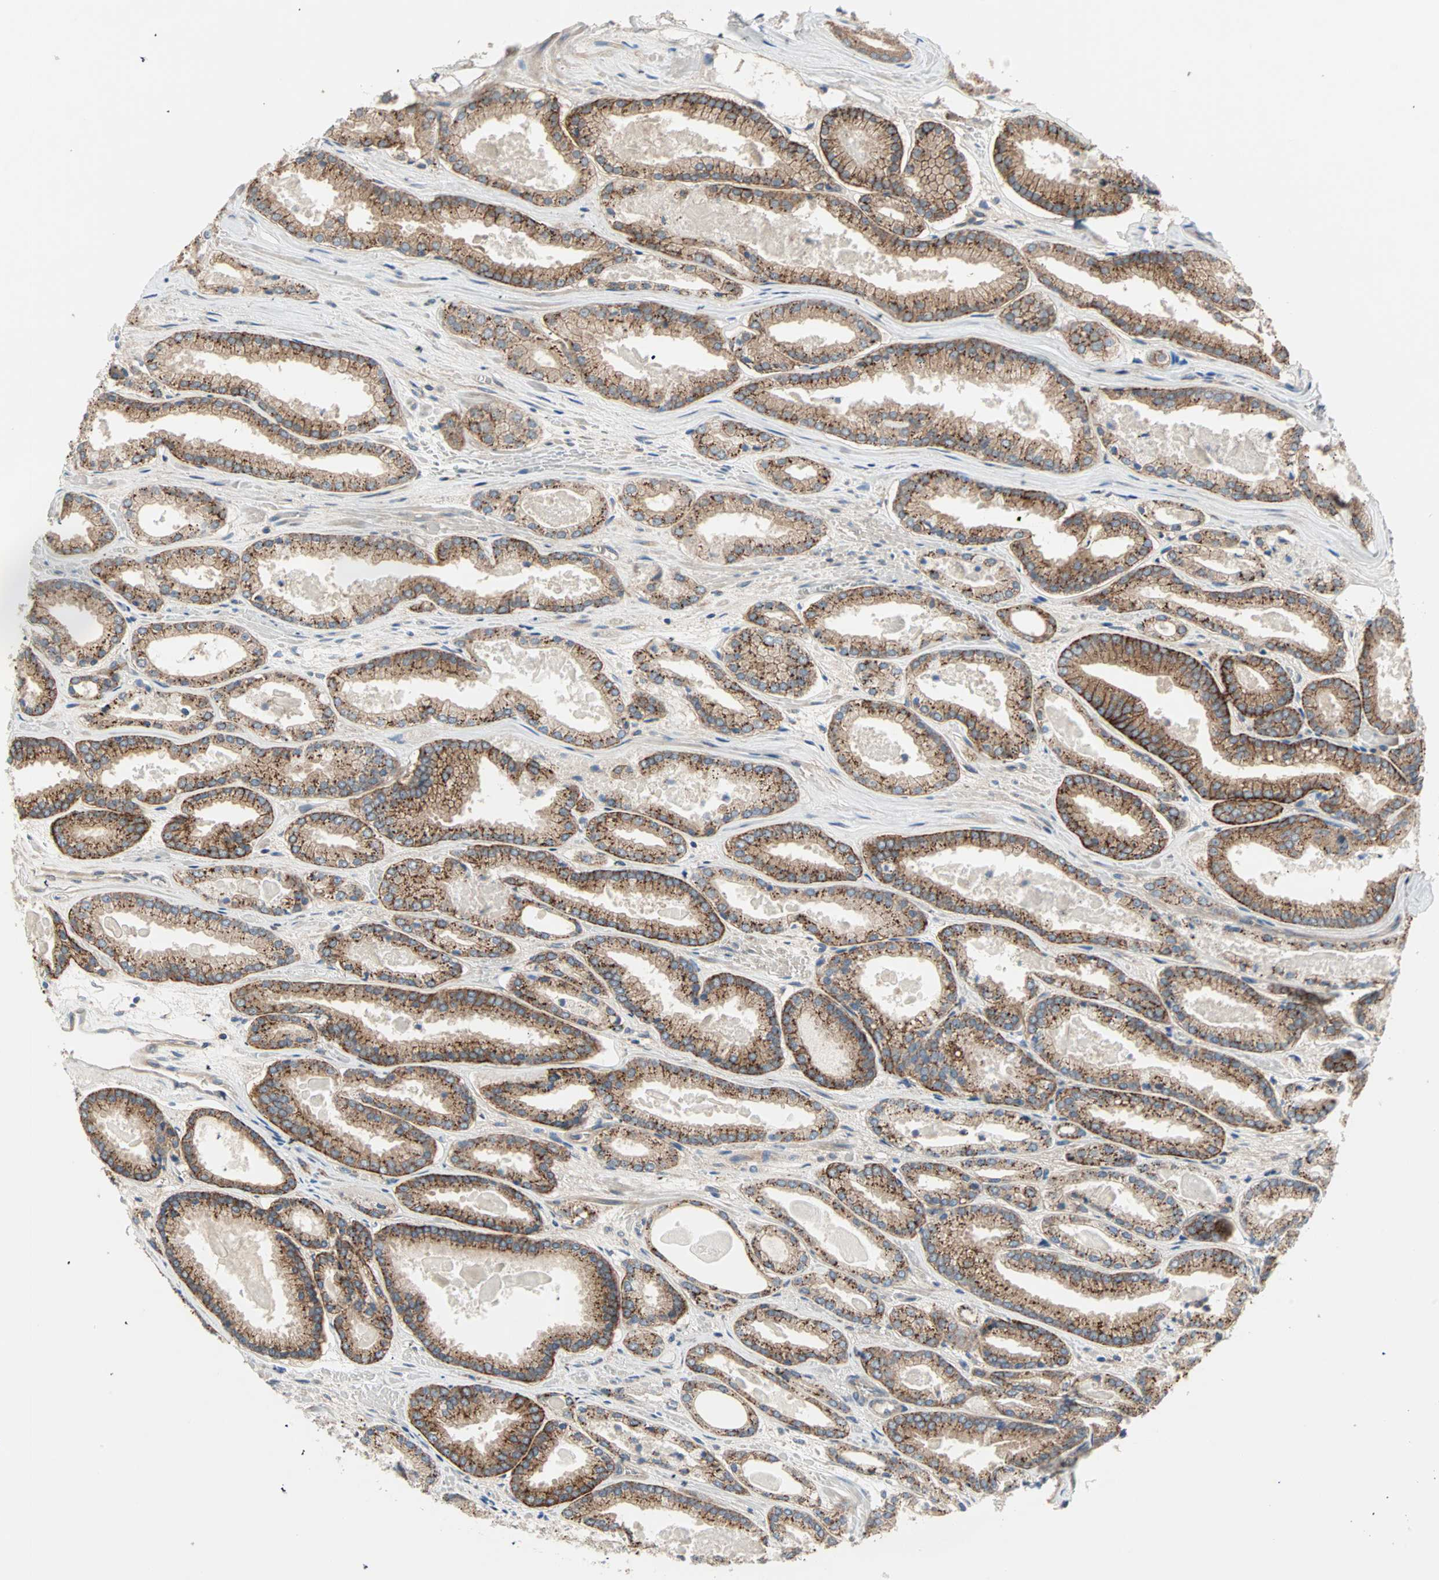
{"staining": {"intensity": "moderate", "quantity": ">75%", "location": "cytoplasmic/membranous"}, "tissue": "prostate cancer", "cell_type": "Tumor cells", "image_type": "cancer", "snomed": [{"axis": "morphology", "description": "Adenocarcinoma, Low grade"}, {"axis": "topography", "description": "Prostate"}], "caption": "Protein staining demonstrates moderate cytoplasmic/membranous expression in approximately >75% of tumor cells in prostate cancer (adenocarcinoma (low-grade)). The staining was performed using DAB (3,3'-diaminobenzidine) to visualize the protein expression in brown, while the nuclei were stained in blue with hematoxylin (Magnification: 20x).", "gene": "PDE8A", "patient": {"sex": "male", "age": 59}}